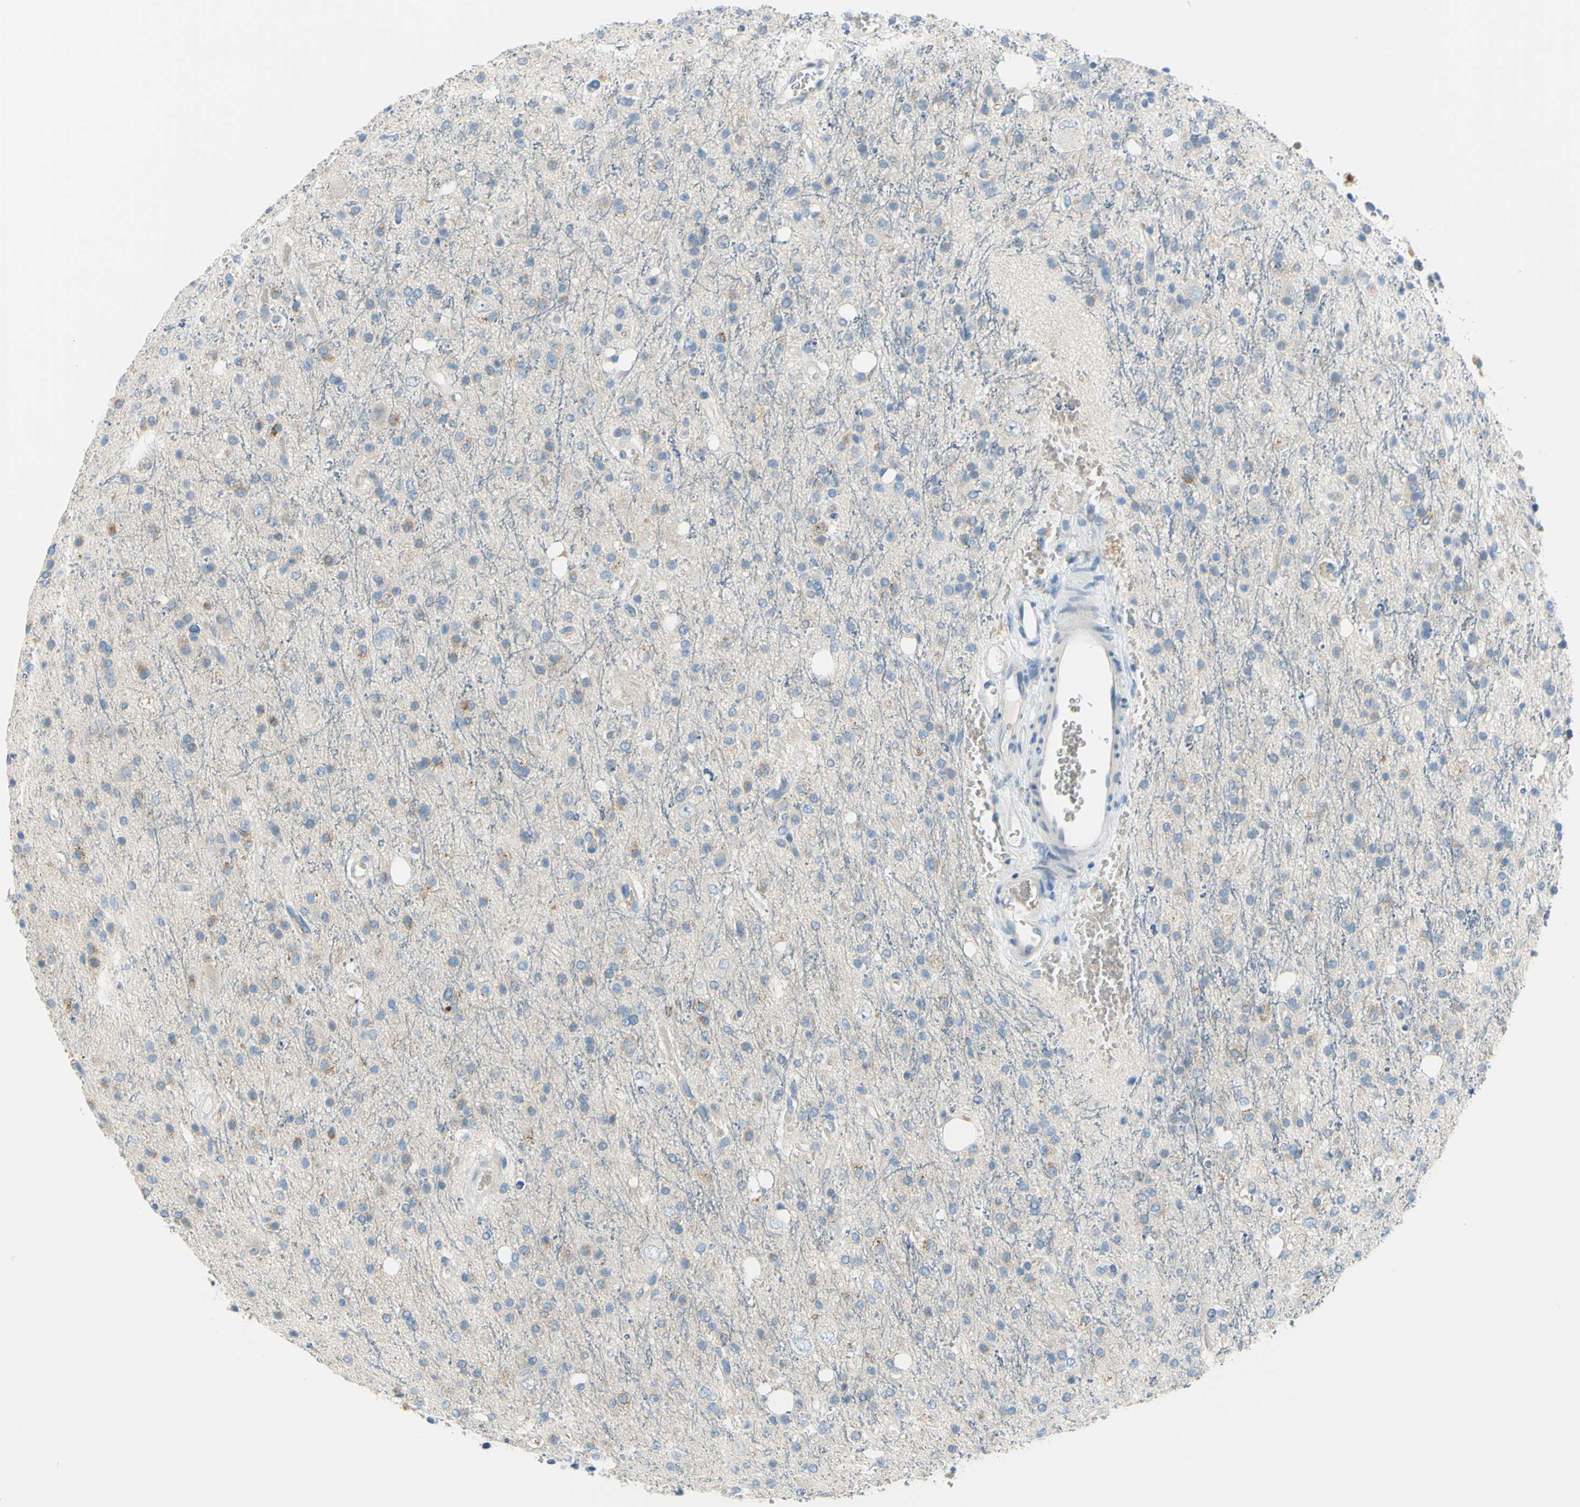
{"staining": {"intensity": "weak", "quantity": "<25%", "location": "cytoplasmic/membranous"}, "tissue": "glioma", "cell_type": "Tumor cells", "image_type": "cancer", "snomed": [{"axis": "morphology", "description": "Glioma, malignant, High grade"}, {"axis": "topography", "description": "Brain"}], "caption": "Histopathology image shows no protein expression in tumor cells of malignant glioma (high-grade) tissue. The staining is performed using DAB (3,3'-diaminobenzidine) brown chromogen with nuclei counter-stained in using hematoxylin.", "gene": "FRMD4B", "patient": {"sex": "male", "age": 47}}